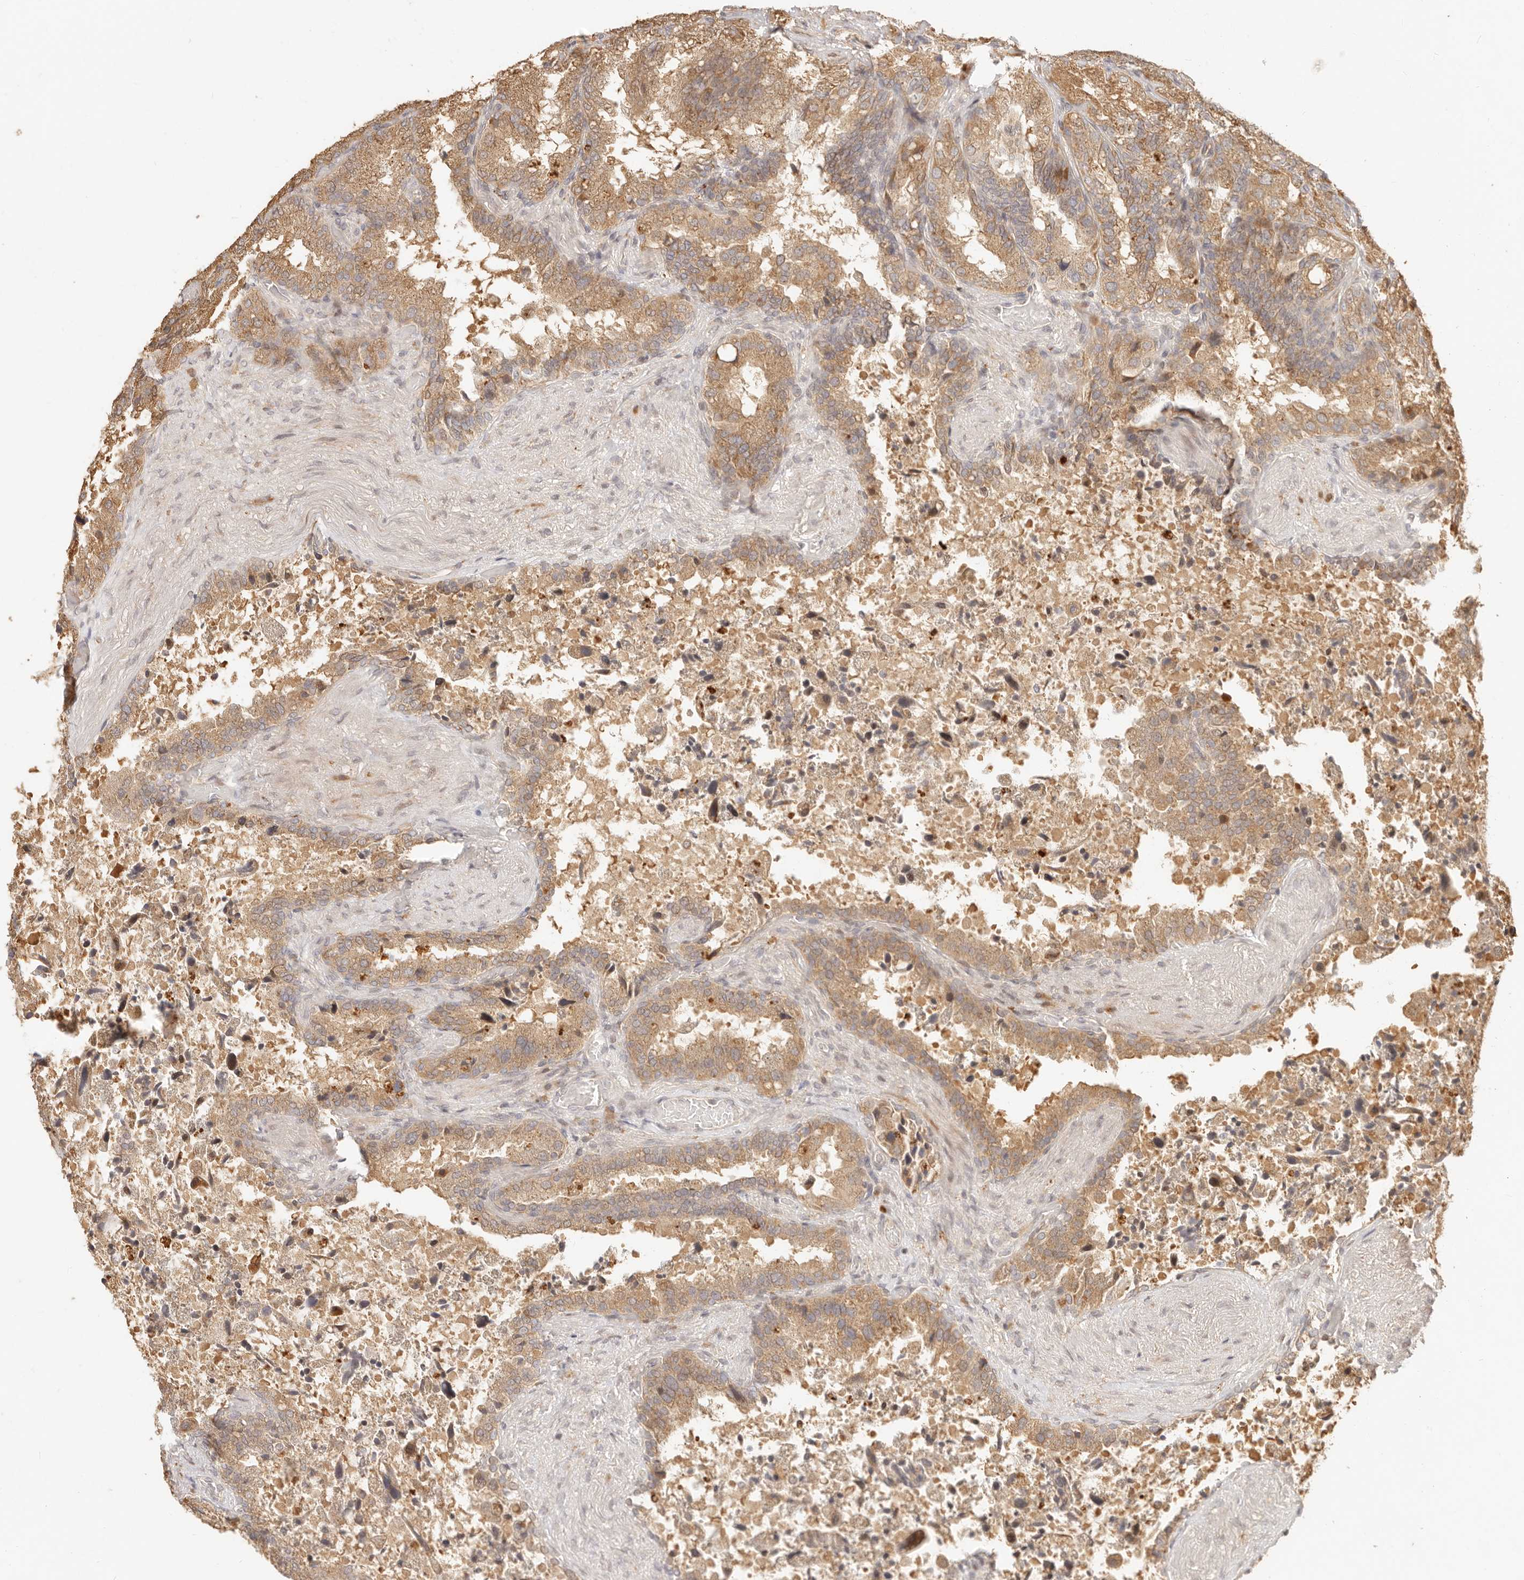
{"staining": {"intensity": "moderate", "quantity": ">75%", "location": "cytoplasmic/membranous"}, "tissue": "seminal vesicle", "cell_type": "Glandular cells", "image_type": "normal", "snomed": [{"axis": "morphology", "description": "Normal tissue, NOS"}, {"axis": "topography", "description": "Seminal veicle"}, {"axis": "topography", "description": "Peripheral nerve tissue"}], "caption": "This is a histology image of immunohistochemistry staining of benign seminal vesicle, which shows moderate positivity in the cytoplasmic/membranous of glandular cells.", "gene": "TIMM17A", "patient": {"sex": "male", "age": 63}}